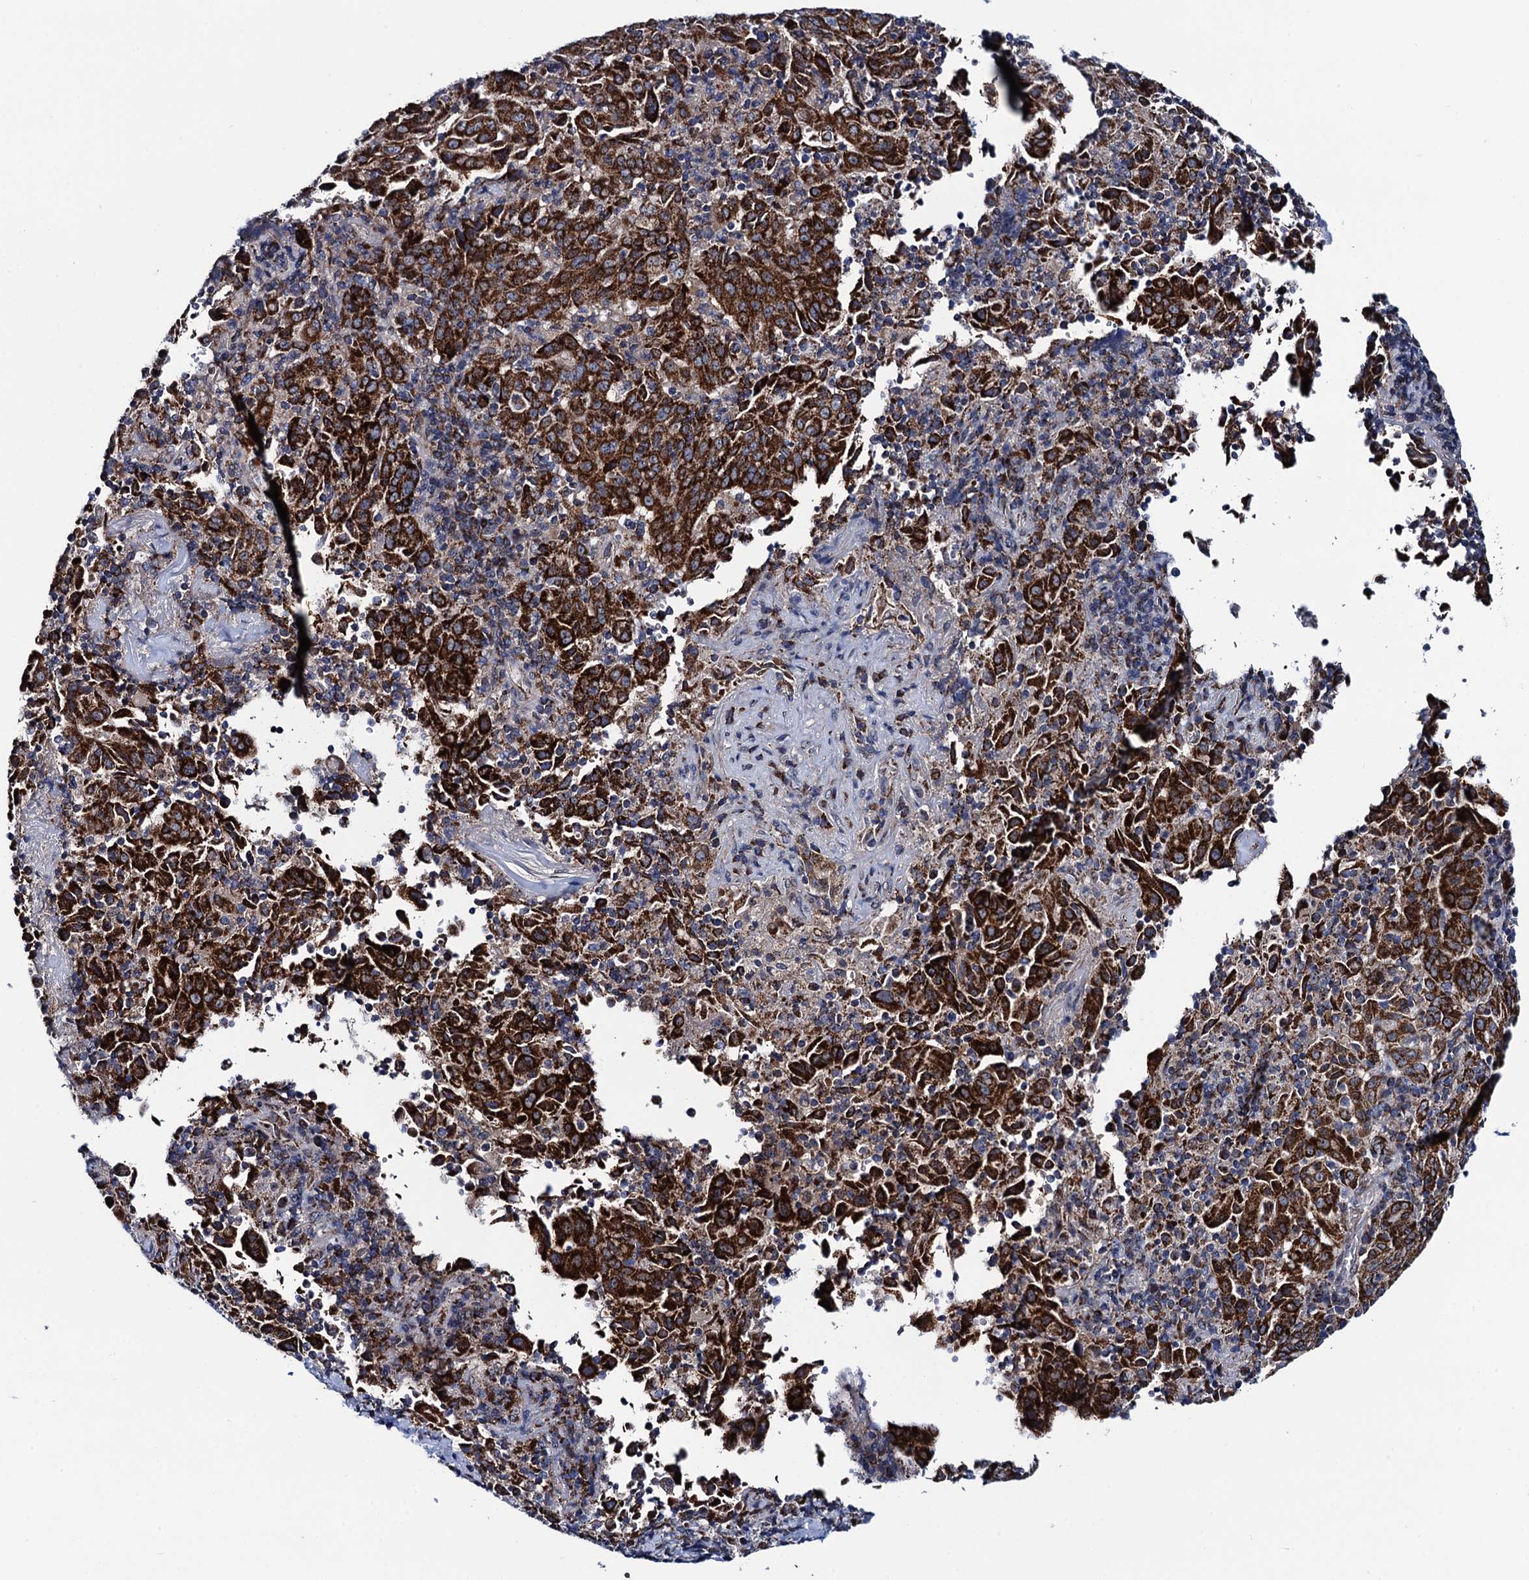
{"staining": {"intensity": "strong", "quantity": ">75%", "location": "cytoplasmic/membranous"}, "tissue": "pancreatic cancer", "cell_type": "Tumor cells", "image_type": "cancer", "snomed": [{"axis": "morphology", "description": "Adenocarcinoma, NOS"}, {"axis": "topography", "description": "Pancreas"}], "caption": "IHC photomicrograph of neoplastic tissue: human pancreatic adenocarcinoma stained using immunohistochemistry displays high levels of strong protein expression localized specifically in the cytoplasmic/membranous of tumor cells, appearing as a cytoplasmic/membranous brown color.", "gene": "PTCD3", "patient": {"sex": "male", "age": 63}}